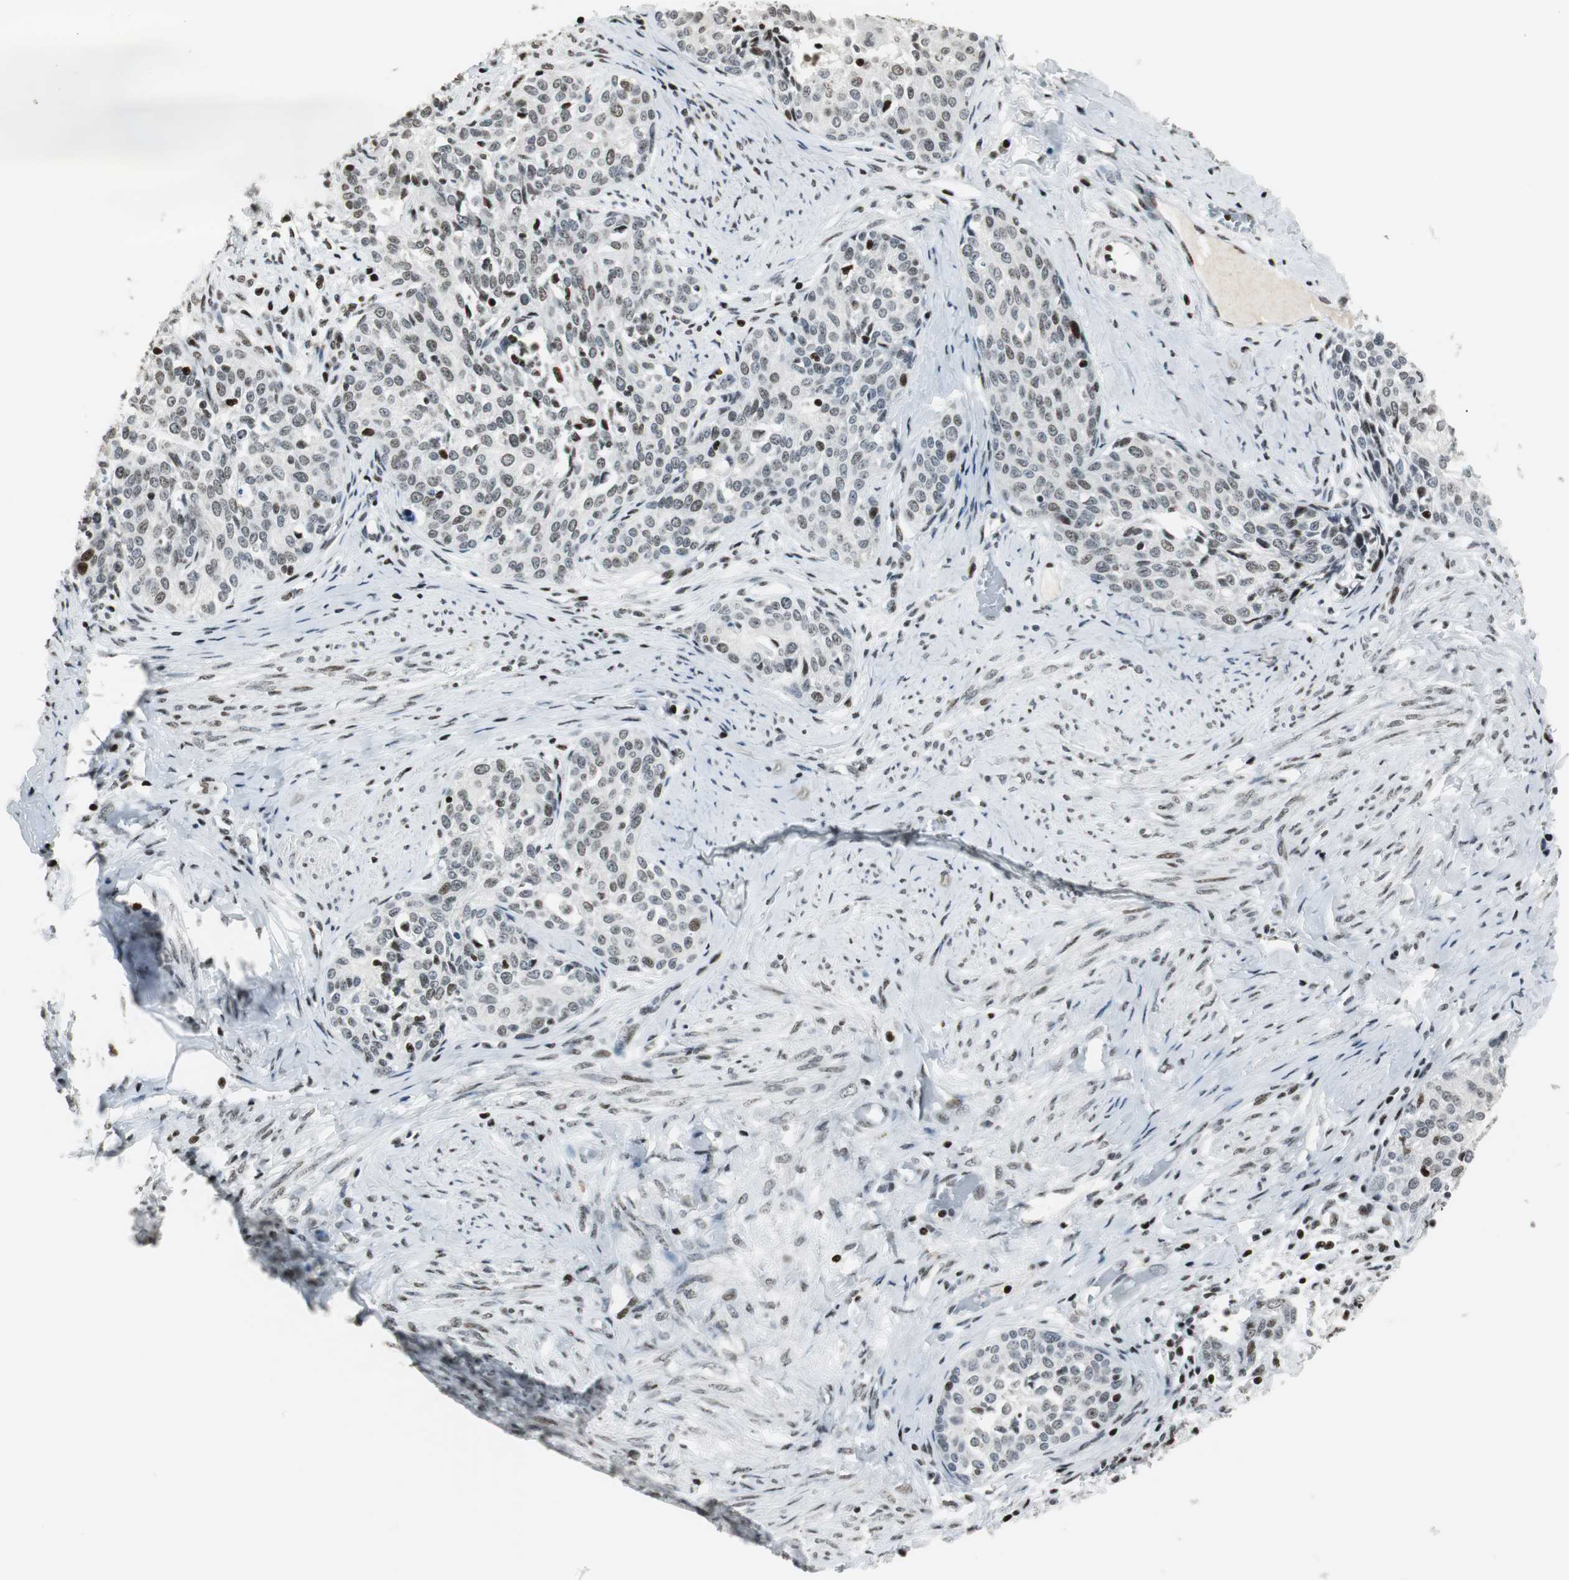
{"staining": {"intensity": "weak", "quantity": "25%-75%", "location": "nuclear"}, "tissue": "cervical cancer", "cell_type": "Tumor cells", "image_type": "cancer", "snomed": [{"axis": "morphology", "description": "Squamous cell carcinoma, NOS"}, {"axis": "morphology", "description": "Adenocarcinoma, NOS"}, {"axis": "topography", "description": "Cervix"}], "caption": "Cervical cancer (squamous cell carcinoma) stained with a brown dye exhibits weak nuclear positive expression in approximately 25%-75% of tumor cells.", "gene": "RBBP4", "patient": {"sex": "female", "age": 52}}